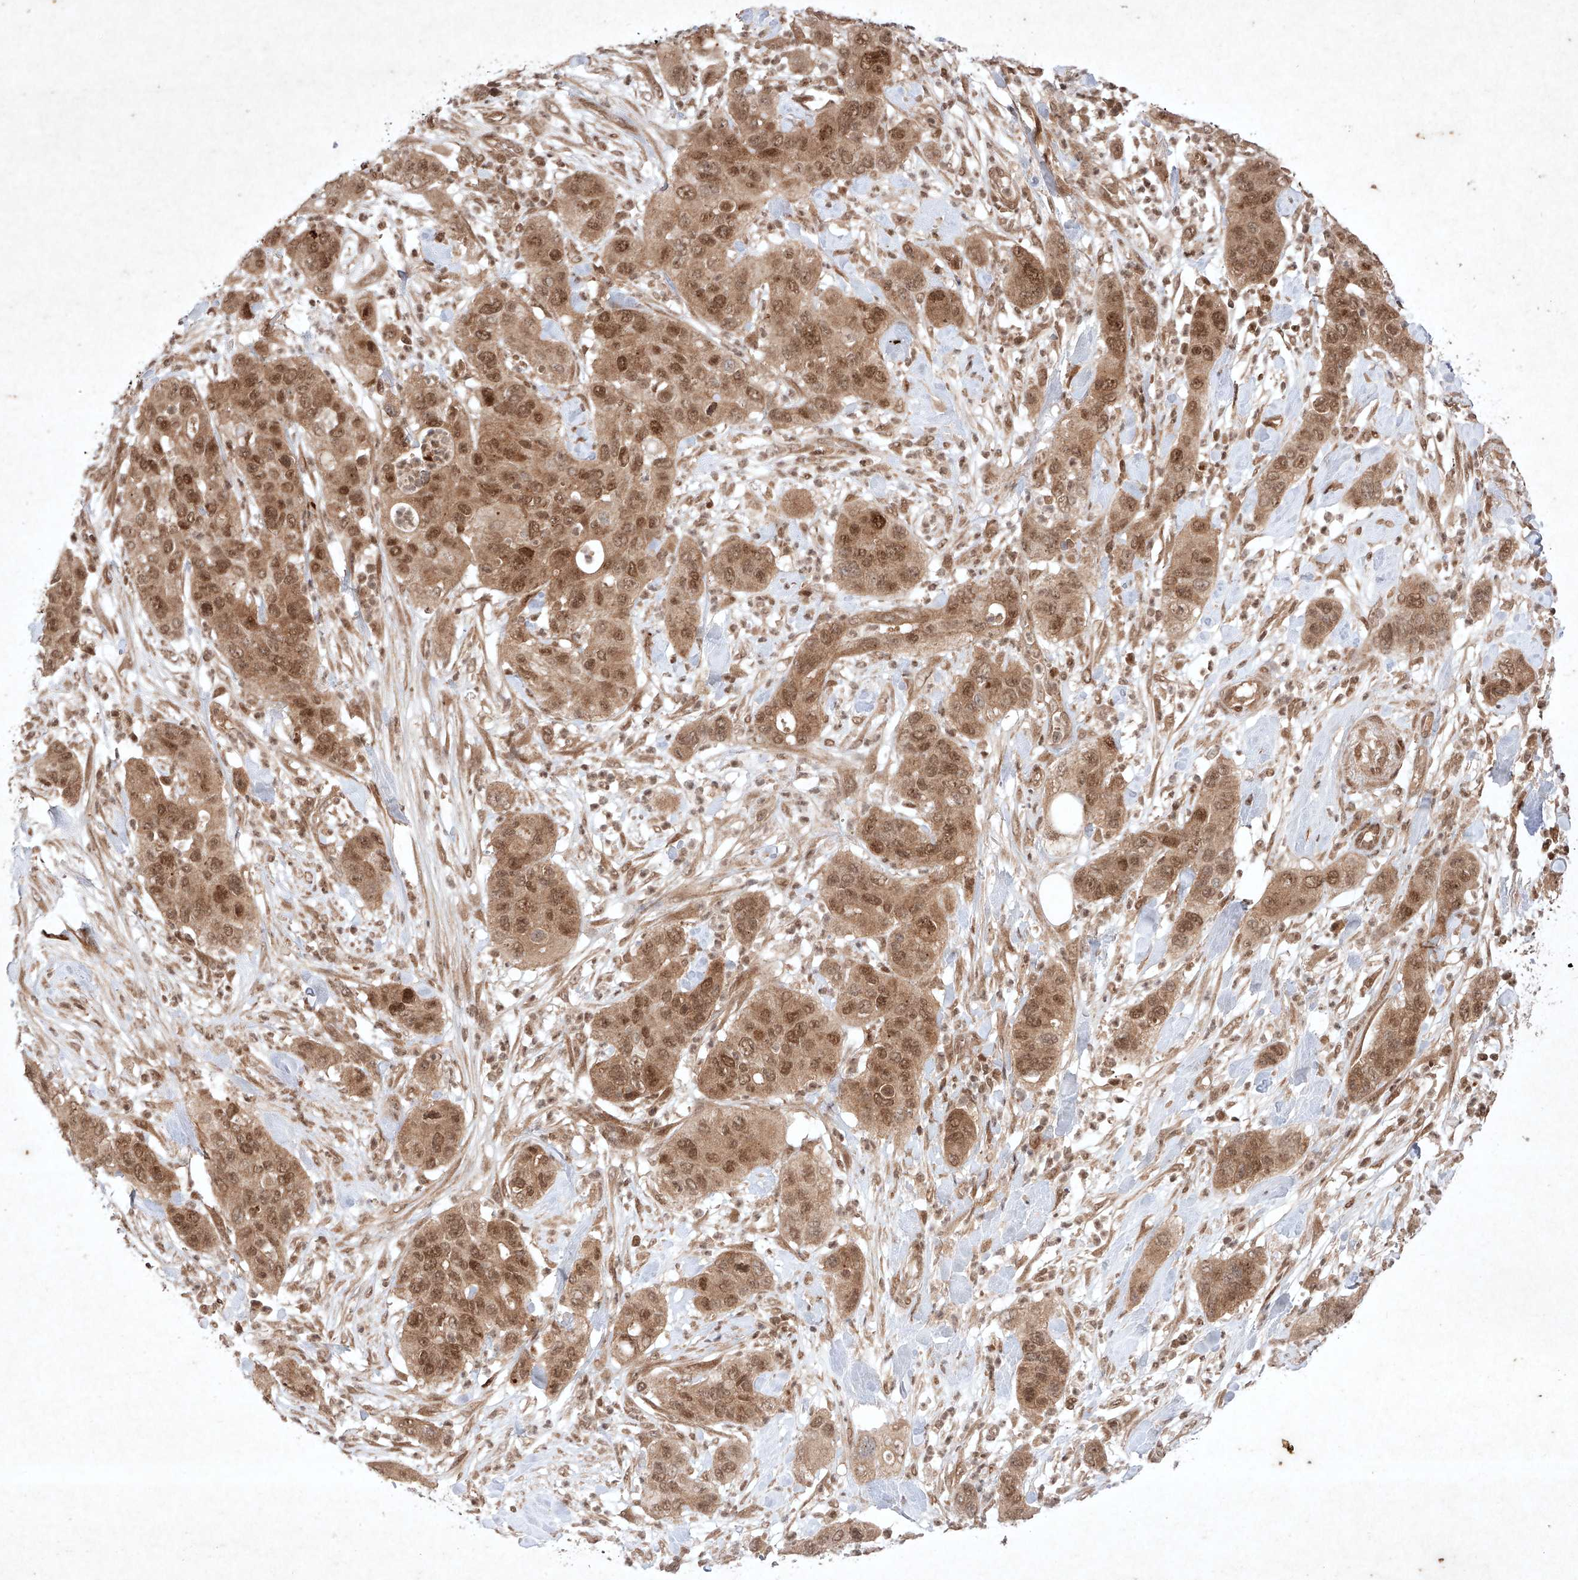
{"staining": {"intensity": "moderate", "quantity": ">75%", "location": "cytoplasmic/membranous,nuclear"}, "tissue": "pancreatic cancer", "cell_type": "Tumor cells", "image_type": "cancer", "snomed": [{"axis": "morphology", "description": "Adenocarcinoma, NOS"}, {"axis": "topography", "description": "Pancreas"}], "caption": "DAB (3,3'-diaminobenzidine) immunohistochemical staining of human adenocarcinoma (pancreatic) demonstrates moderate cytoplasmic/membranous and nuclear protein expression in approximately >75% of tumor cells. (Stains: DAB in brown, nuclei in blue, Microscopy: brightfield microscopy at high magnification).", "gene": "RNF31", "patient": {"sex": "female", "age": 71}}